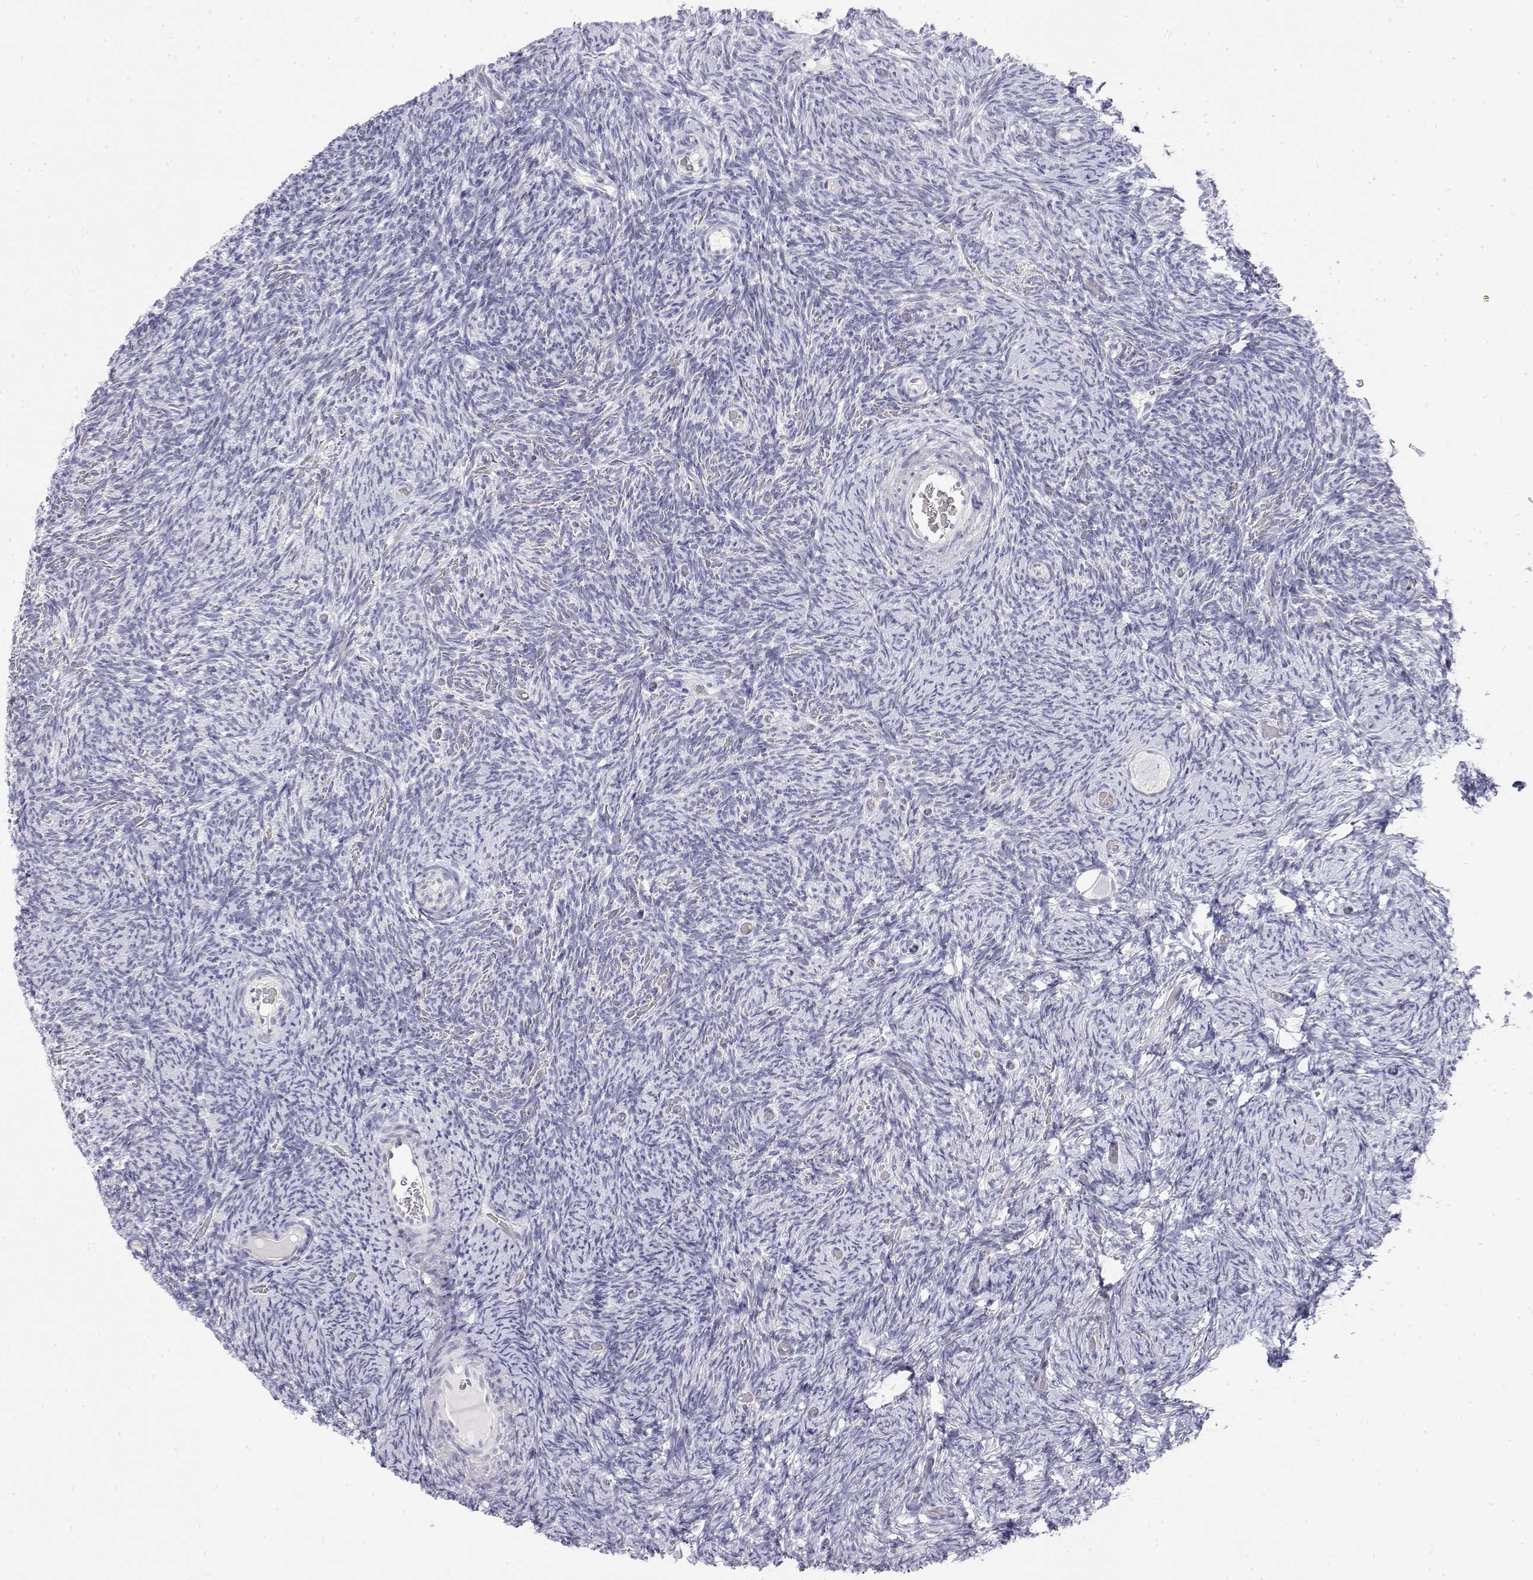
{"staining": {"intensity": "negative", "quantity": "none", "location": "none"}, "tissue": "ovary", "cell_type": "Follicle cells", "image_type": "normal", "snomed": [{"axis": "morphology", "description": "Normal tissue, NOS"}, {"axis": "topography", "description": "Ovary"}], "caption": "Immunohistochemistry (IHC) image of unremarkable ovary: human ovary stained with DAB (3,3'-diaminobenzidine) displays no significant protein staining in follicle cells.", "gene": "MISP", "patient": {"sex": "female", "age": 34}}